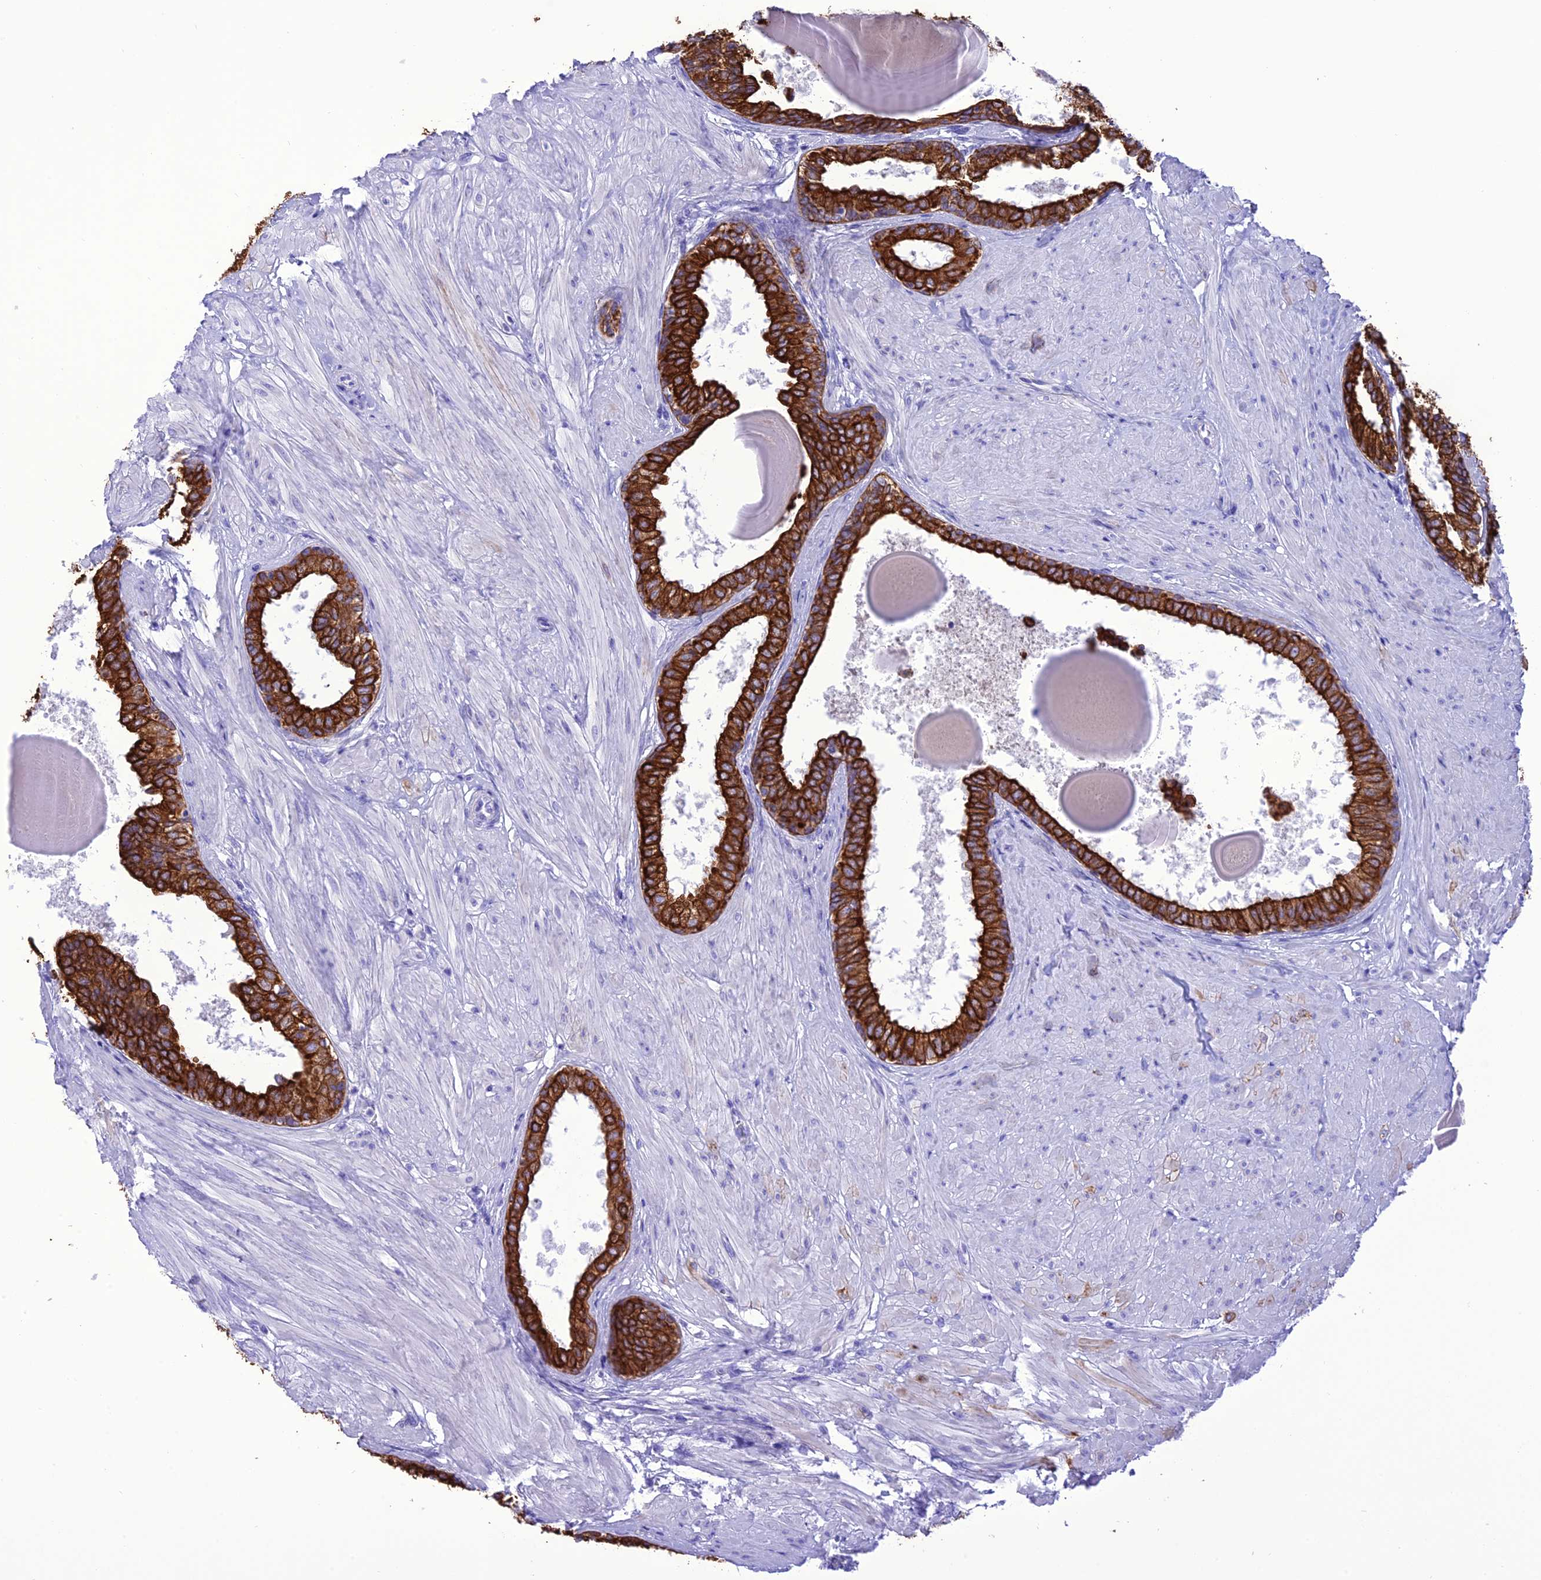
{"staining": {"intensity": "strong", "quantity": ">75%", "location": "cytoplasmic/membranous"}, "tissue": "prostate", "cell_type": "Glandular cells", "image_type": "normal", "snomed": [{"axis": "morphology", "description": "Normal tissue, NOS"}, {"axis": "topography", "description": "Prostate"}], "caption": "High-magnification brightfield microscopy of unremarkable prostate stained with DAB (3,3'-diaminobenzidine) (brown) and counterstained with hematoxylin (blue). glandular cells exhibit strong cytoplasmic/membranous expression is appreciated in about>75% of cells.", "gene": "VPS52", "patient": {"sex": "male", "age": 48}}